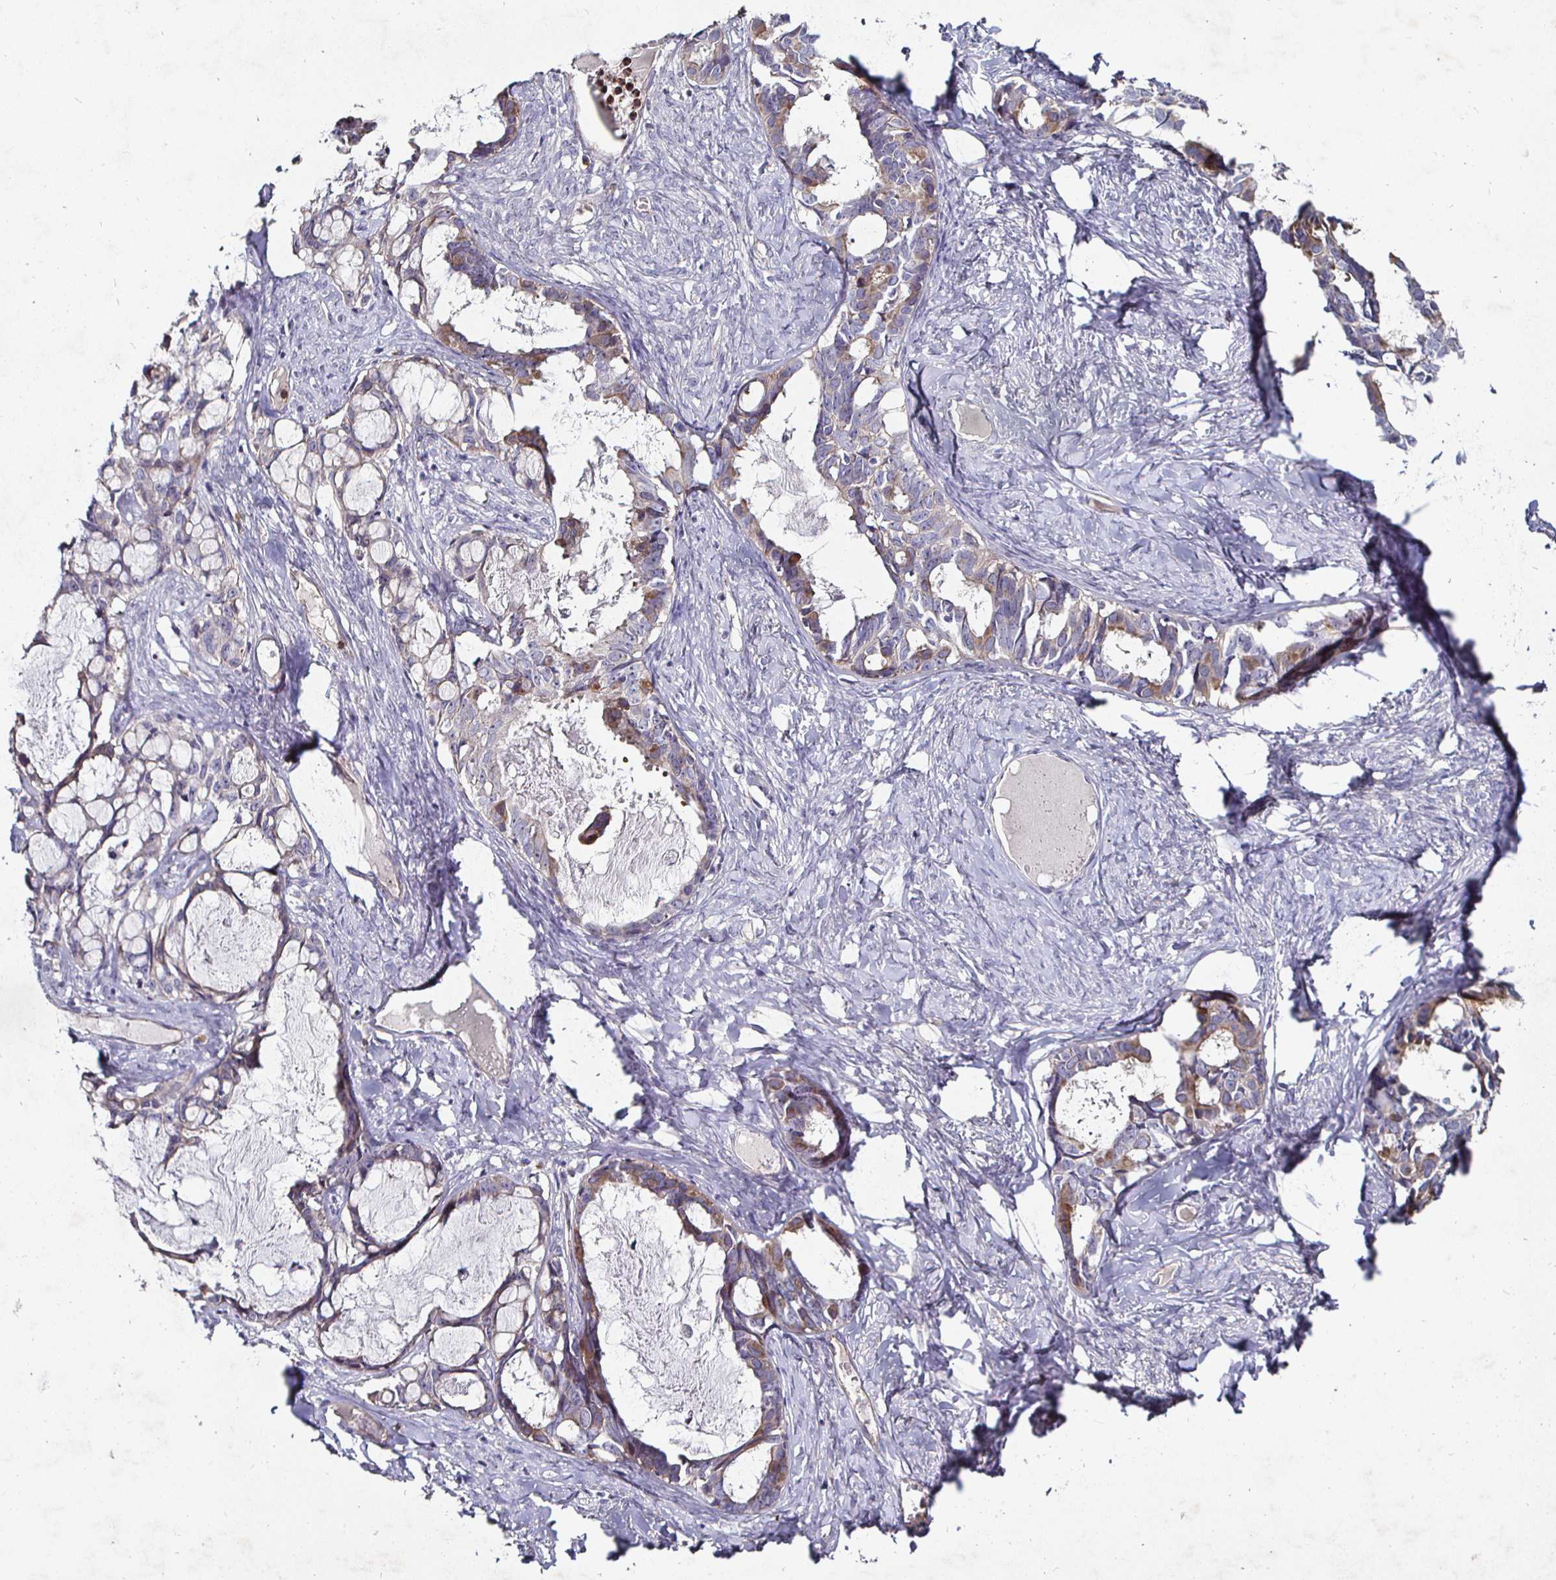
{"staining": {"intensity": "moderate", "quantity": "25%-75%", "location": "cytoplasmic/membranous"}, "tissue": "ovarian cancer", "cell_type": "Tumor cells", "image_type": "cancer", "snomed": [{"axis": "morphology", "description": "Cystadenocarcinoma, serous, NOS"}, {"axis": "topography", "description": "Ovary"}], "caption": "Immunohistochemistry image of neoplastic tissue: serous cystadenocarcinoma (ovarian) stained using IHC demonstrates medium levels of moderate protein expression localized specifically in the cytoplasmic/membranous of tumor cells, appearing as a cytoplasmic/membranous brown color.", "gene": "NRSN1", "patient": {"sex": "female", "age": 69}}